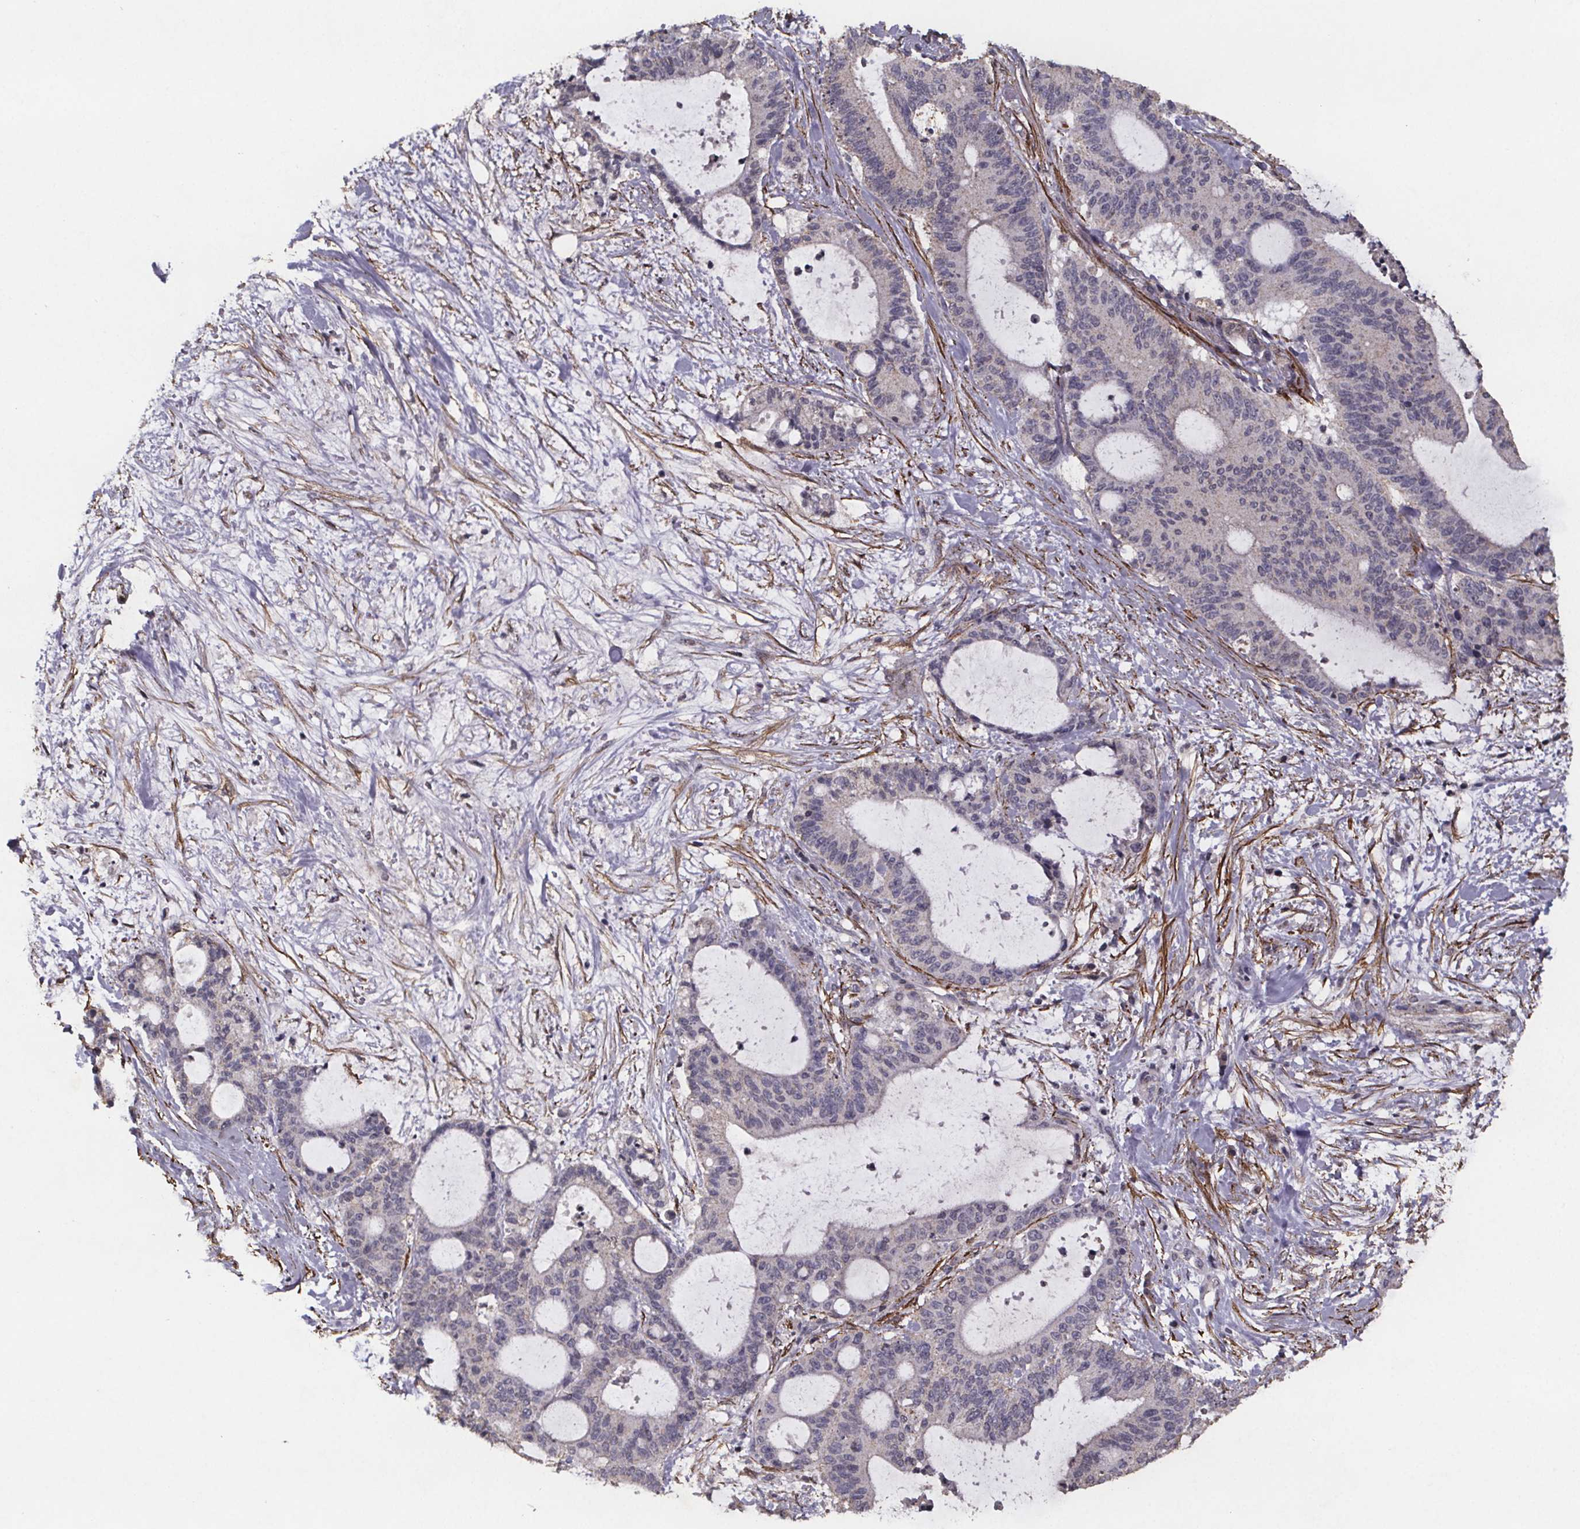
{"staining": {"intensity": "negative", "quantity": "none", "location": "none"}, "tissue": "liver cancer", "cell_type": "Tumor cells", "image_type": "cancer", "snomed": [{"axis": "morphology", "description": "Cholangiocarcinoma"}, {"axis": "topography", "description": "Liver"}], "caption": "DAB immunohistochemical staining of cholangiocarcinoma (liver) displays no significant staining in tumor cells.", "gene": "PALLD", "patient": {"sex": "female", "age": 73}}